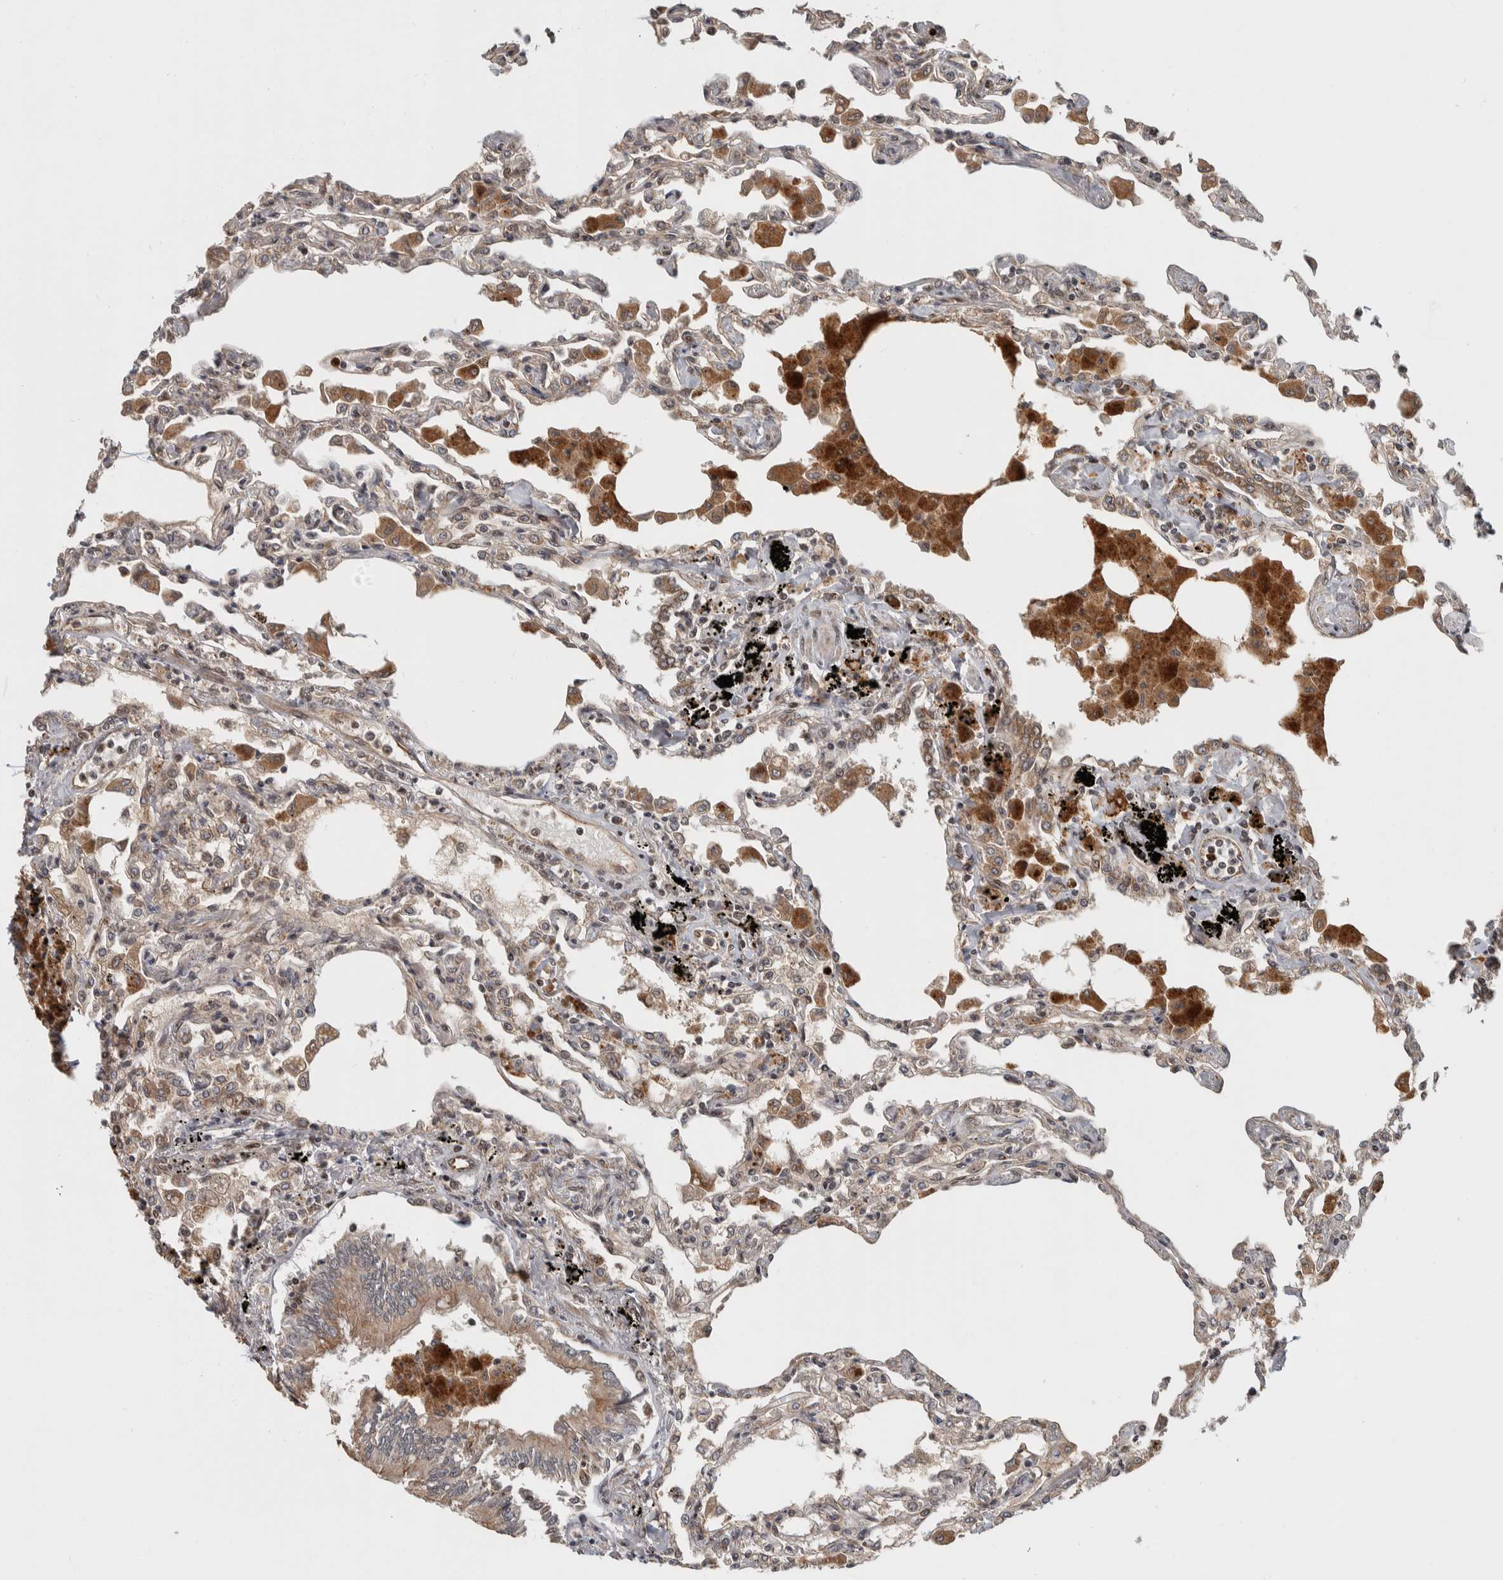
{"staining": {"intensity": "strong", "quantity": "25%-75%", "location": "cytoplasmic/membranous,nuclear"}, "tissue": "lung", "cell_type": "Alveolar cells", "image_type": "normal", "snomed": [{"axis": "morphology", "description": "Normal tissue, NOS"}, {"axis": "topography", "description": "Bronchus"}, {"axis": "topography", "description": "Lung"}], "caption": "Immunohistochemical staining of normal human lung displays 25%-75% levels of strong cytoplasmic/membranous,nuclear protein staining in approximately 25%-75% of alveolar cells. The staining was performed using DAB, with brown indicating positive protein expression. Nuclei are stained blue with hematoxylin.", "gene": "RPS6KA4", "patient": {"sex": "female", "age": 49}}